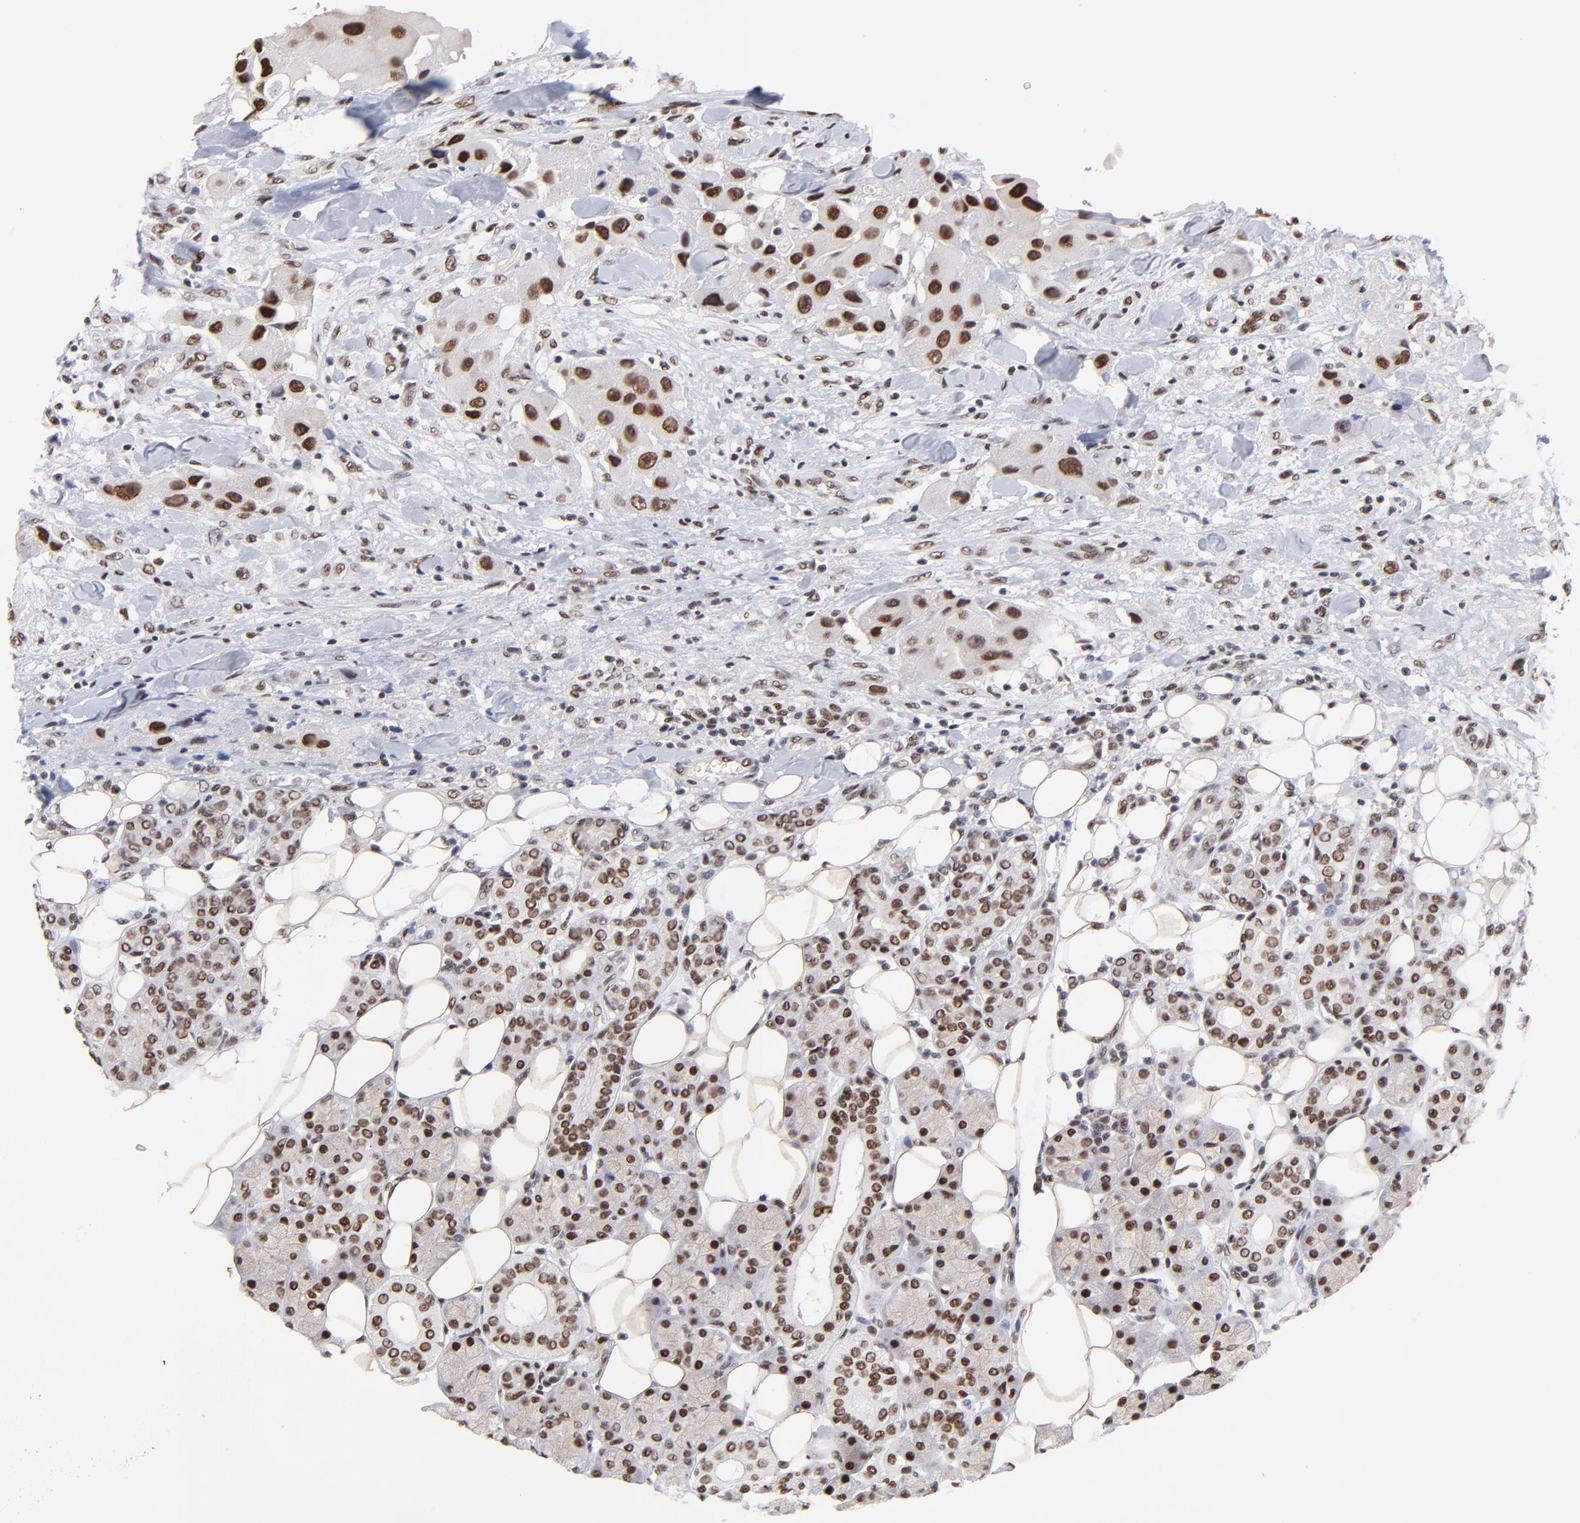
{"staining": {"intensity": "strong", "quantity": ">75%", "location": "nuclear"}, "tissue": "head and neck cancer", "cell_type": "Tumor cells", "image_type": "cancer", "snomed": [{"axis": "morphology", "description": "Normal tissue, NOS"}, {"axis": "morphology", "description": "Adenocarcinoma, NOS"}, {"axis": "topography", "description": "Salivary gland"}, {"axis": "topography", "description": "Head-Neck"}], "caption": "Immunohistochemical staining of adenocarcinoma (head and neck) exhibits high levels of strong nuclear positivity in about >75% of tumor cells. Using DAB (brown) and hematoxylin (blue) stains, captured at high magnification using brightfield microscopy.", "gene": "ZMYM3", "patient": {"sex": "male", "age": 80}}